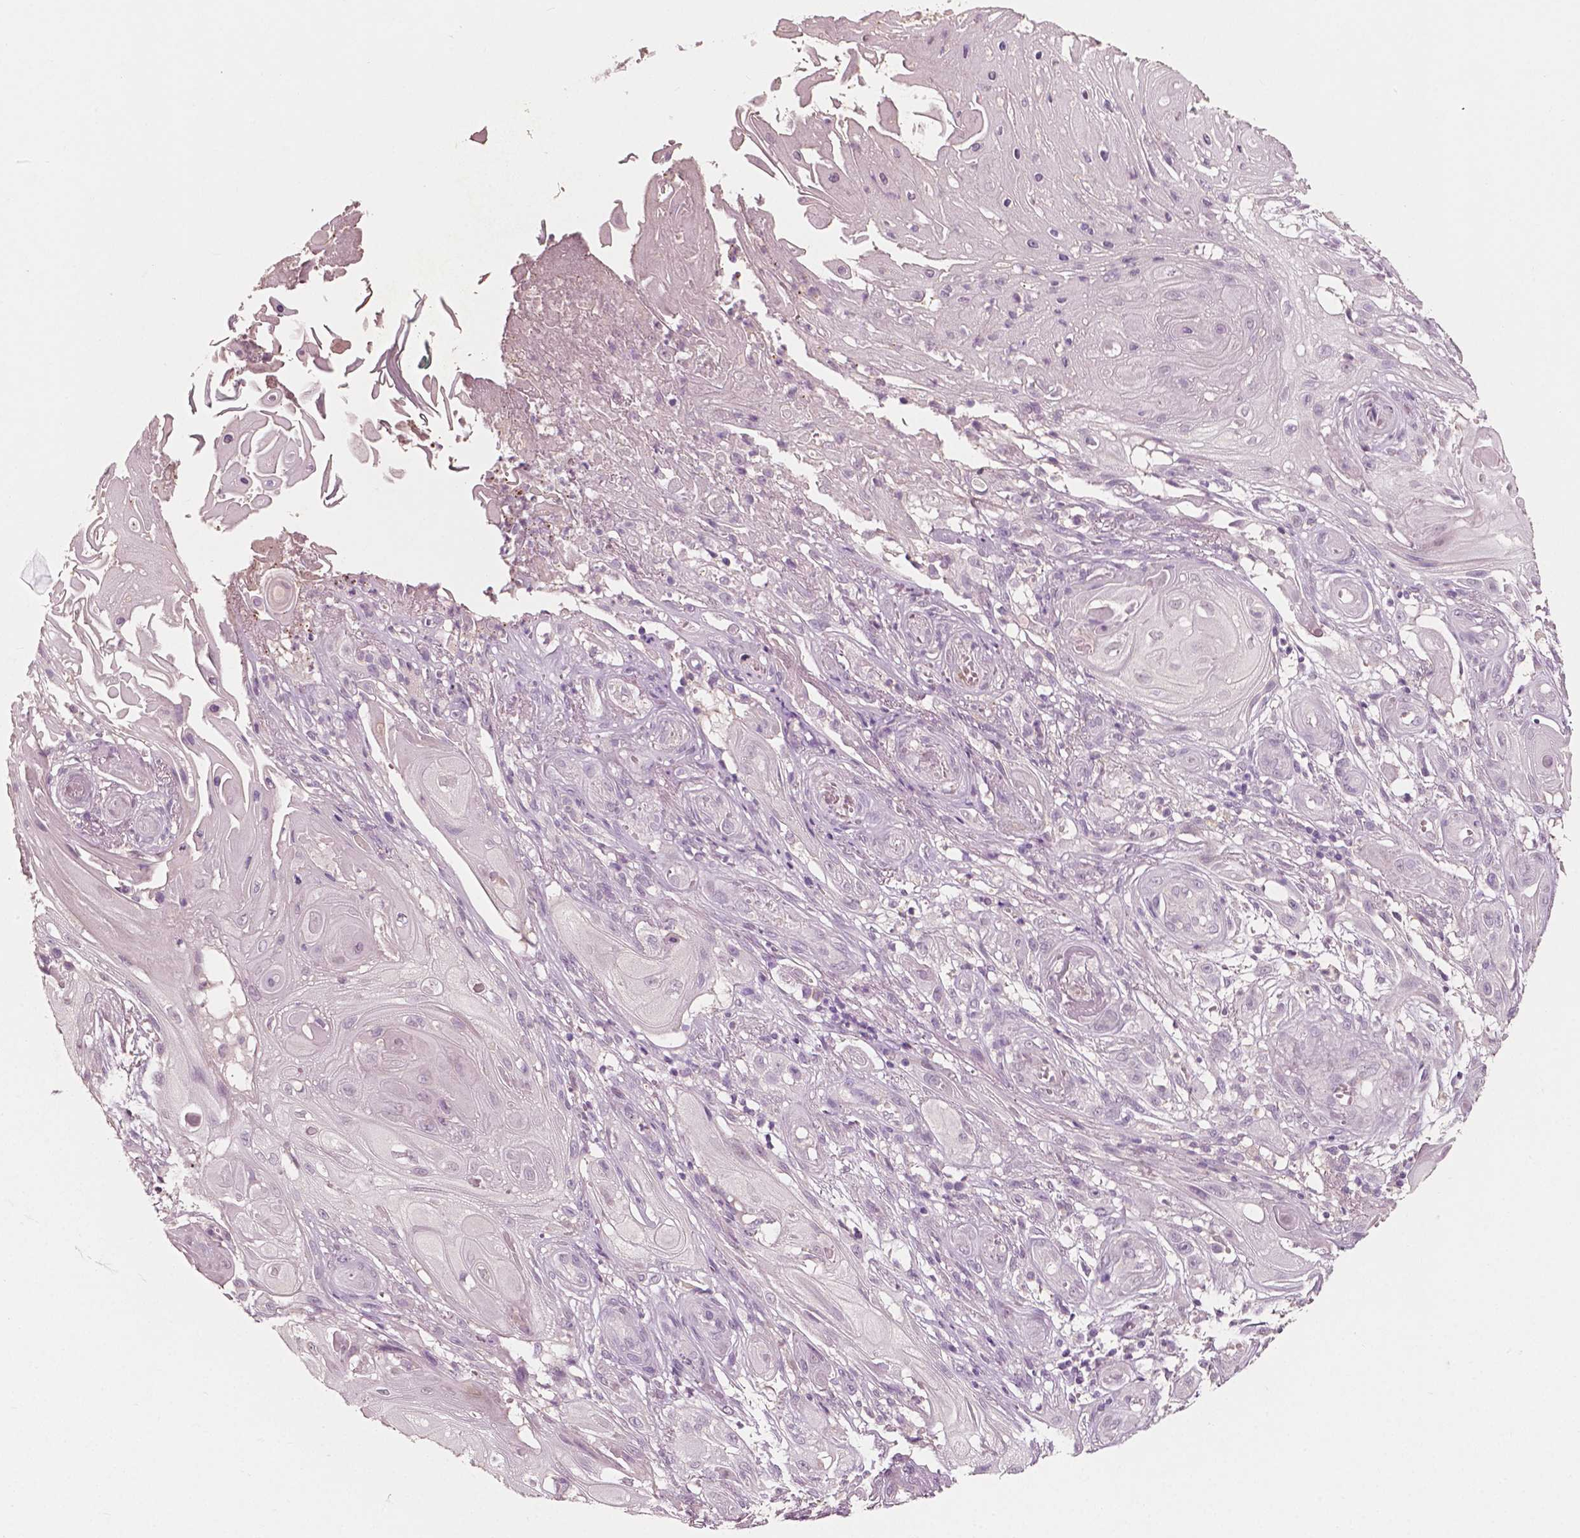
{"staining": {"intensity": "negative", "quantity": "none", "location": "none"}, "tissue": "skin cancer", "cell_type": "Tumor cells", "image_type": "cancer", "snomed": [{"axis": "morphology", "description": "Squamous cell carcinoma, NOS"}, {"axis": "topography", "description": "Skin"}], "caption": "The immunohistochemistry micrograph has no significant expression in tumor cells of skin cancer tissue.", "gene": "PLA2R1", "patient": {"sex": "male", "age": 62}}